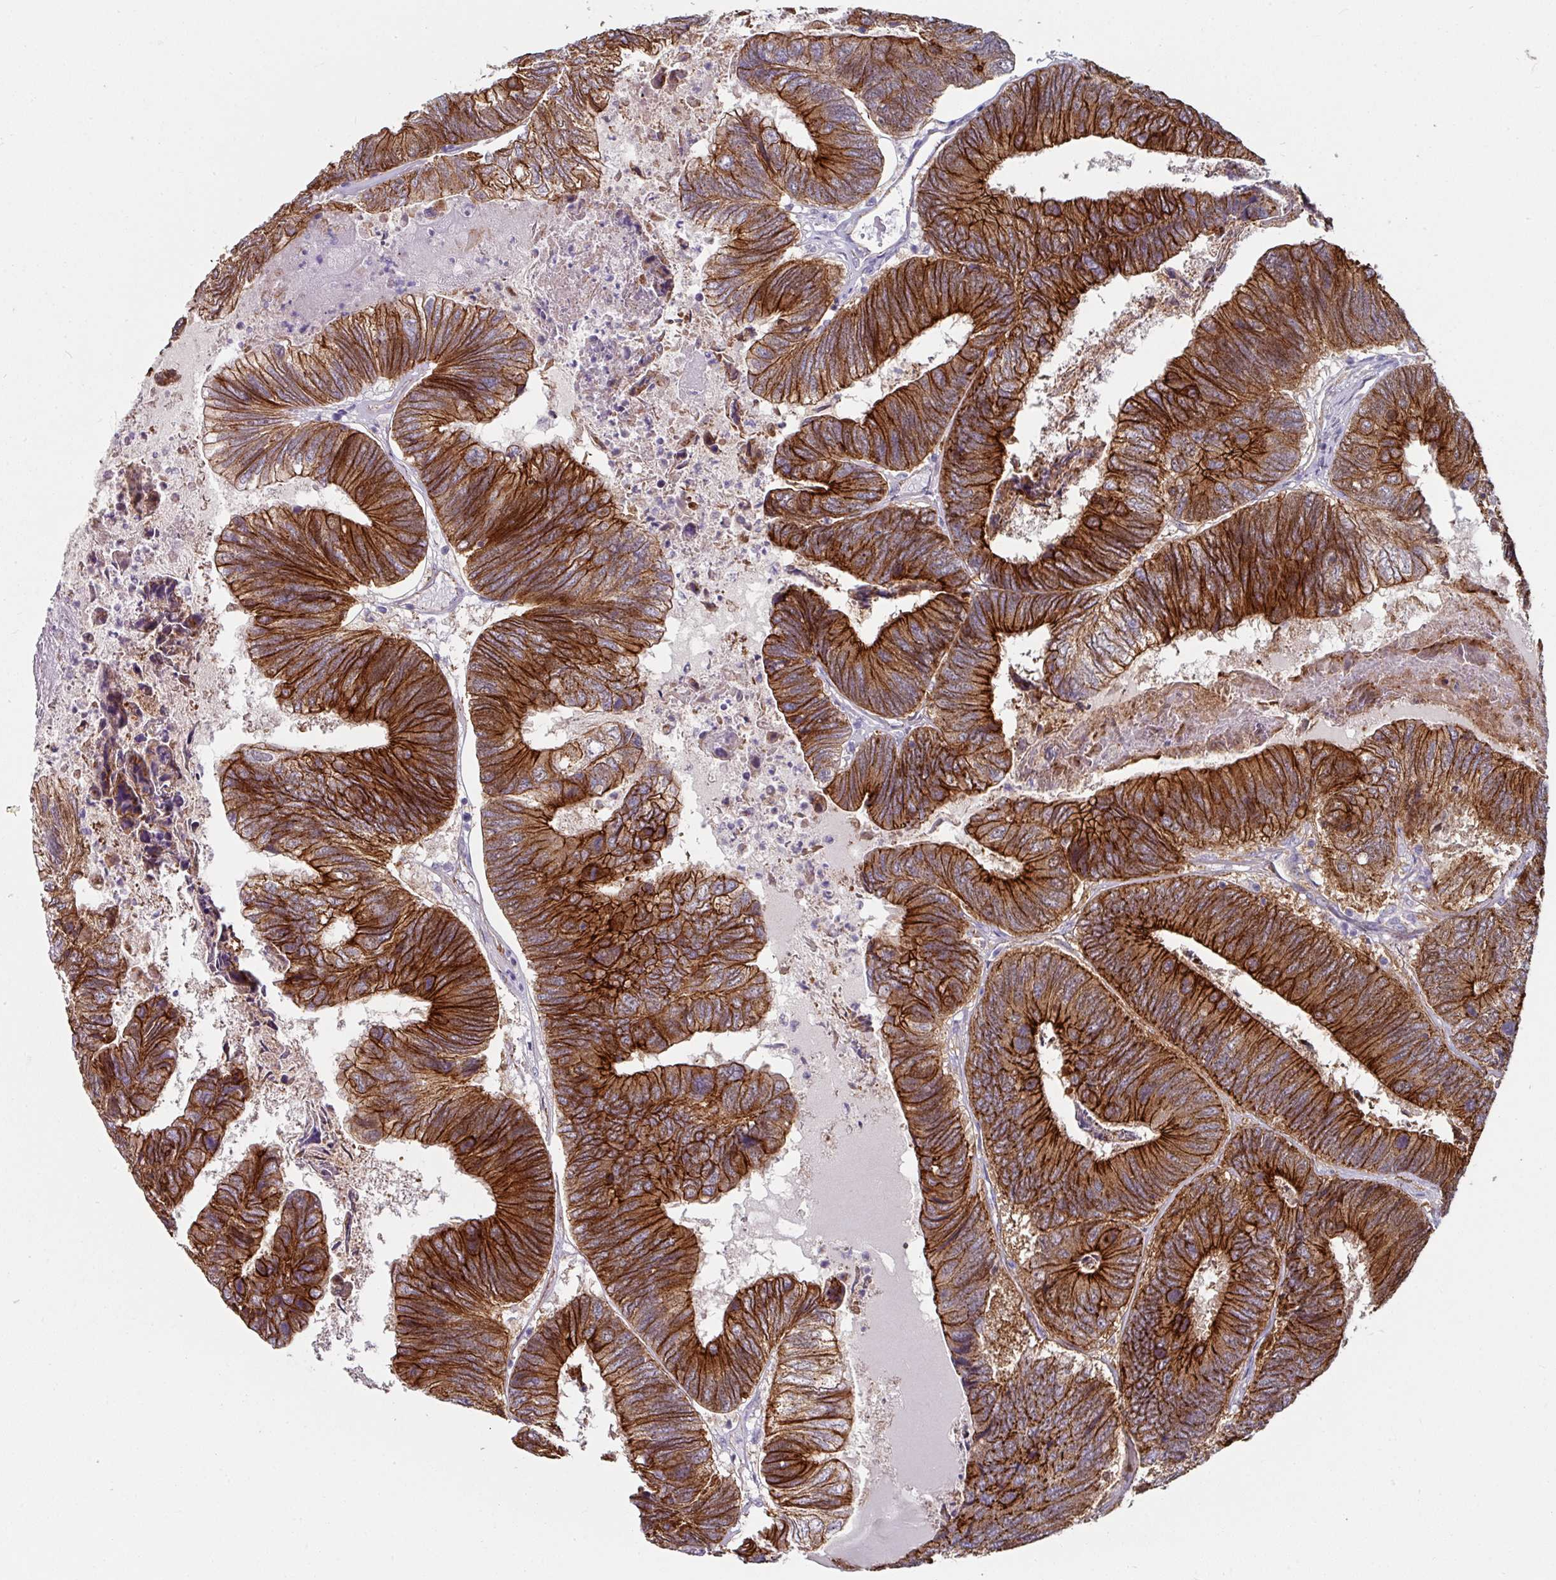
{"staining": {"intensity": "strong", "quantity": ">75%", "location": "cytoplasmic/membranous"}, "tissue": "colorectal cancer", "cell_type": "Tumor cells", "image_type": "cancer", "snomed": [{"axis": "morphology", "description": "Adenocarcinoma, NOS"}, {"axis": "topography", "description": "Colon"}], "caption": "An immunohistochemistry micrograph of neoplastic tissue is shown. Protein staining in brown labels strong cytoplasmic/membranous positivity in colorectal cancer within tumor cells. The staining was performed using DAB, with brown indicating positive protein expression. Nuclei are stained blue with hematoxylin.", "gene": "JUP", "patient": {"sex": "female", "age": 67}}